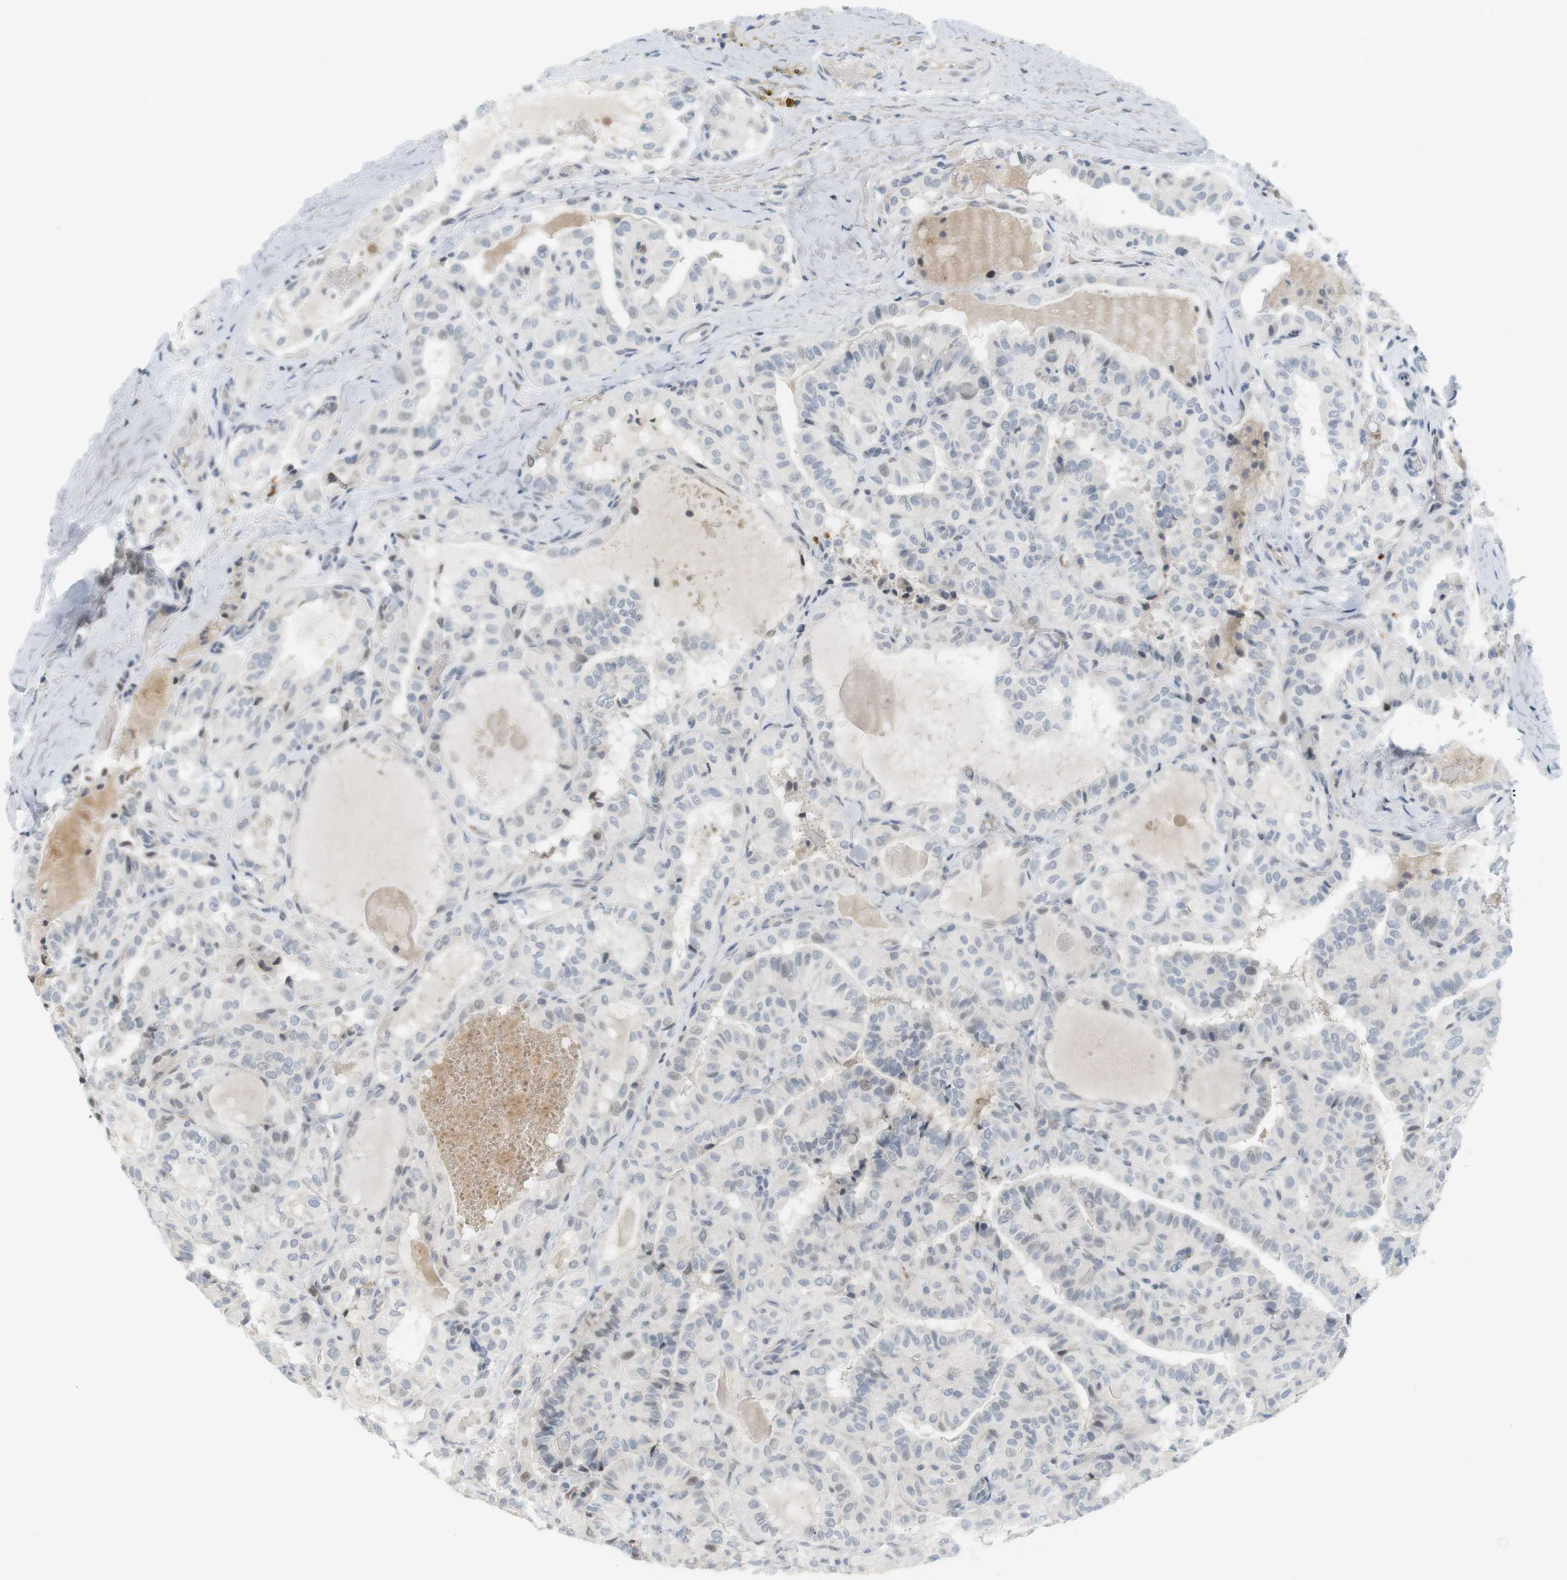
{"staining": {"intensity": "weak", "quantity": "<25%", "location": "nuclear"}, "tissue": "thyroid cancer", "cell_type": "Tumor cells", "image_type": "cancer", "snomed": [{"axis": "morphology", "description": "Papillary adenocarcinoma, NOS"}, {"axis": "topography", "description": "Thyroid gland"}], "caption": "Immunohistochemistry (IHC) micrograph of neoplastic tissue: thyroid papillary adenocarcinoma stained with DAB (3,3'-diaminobenzidine) reveals no significant protein staining in tumor cells.", "gene": "DMC1", "patient": {"sex": "male", "age": 77}}